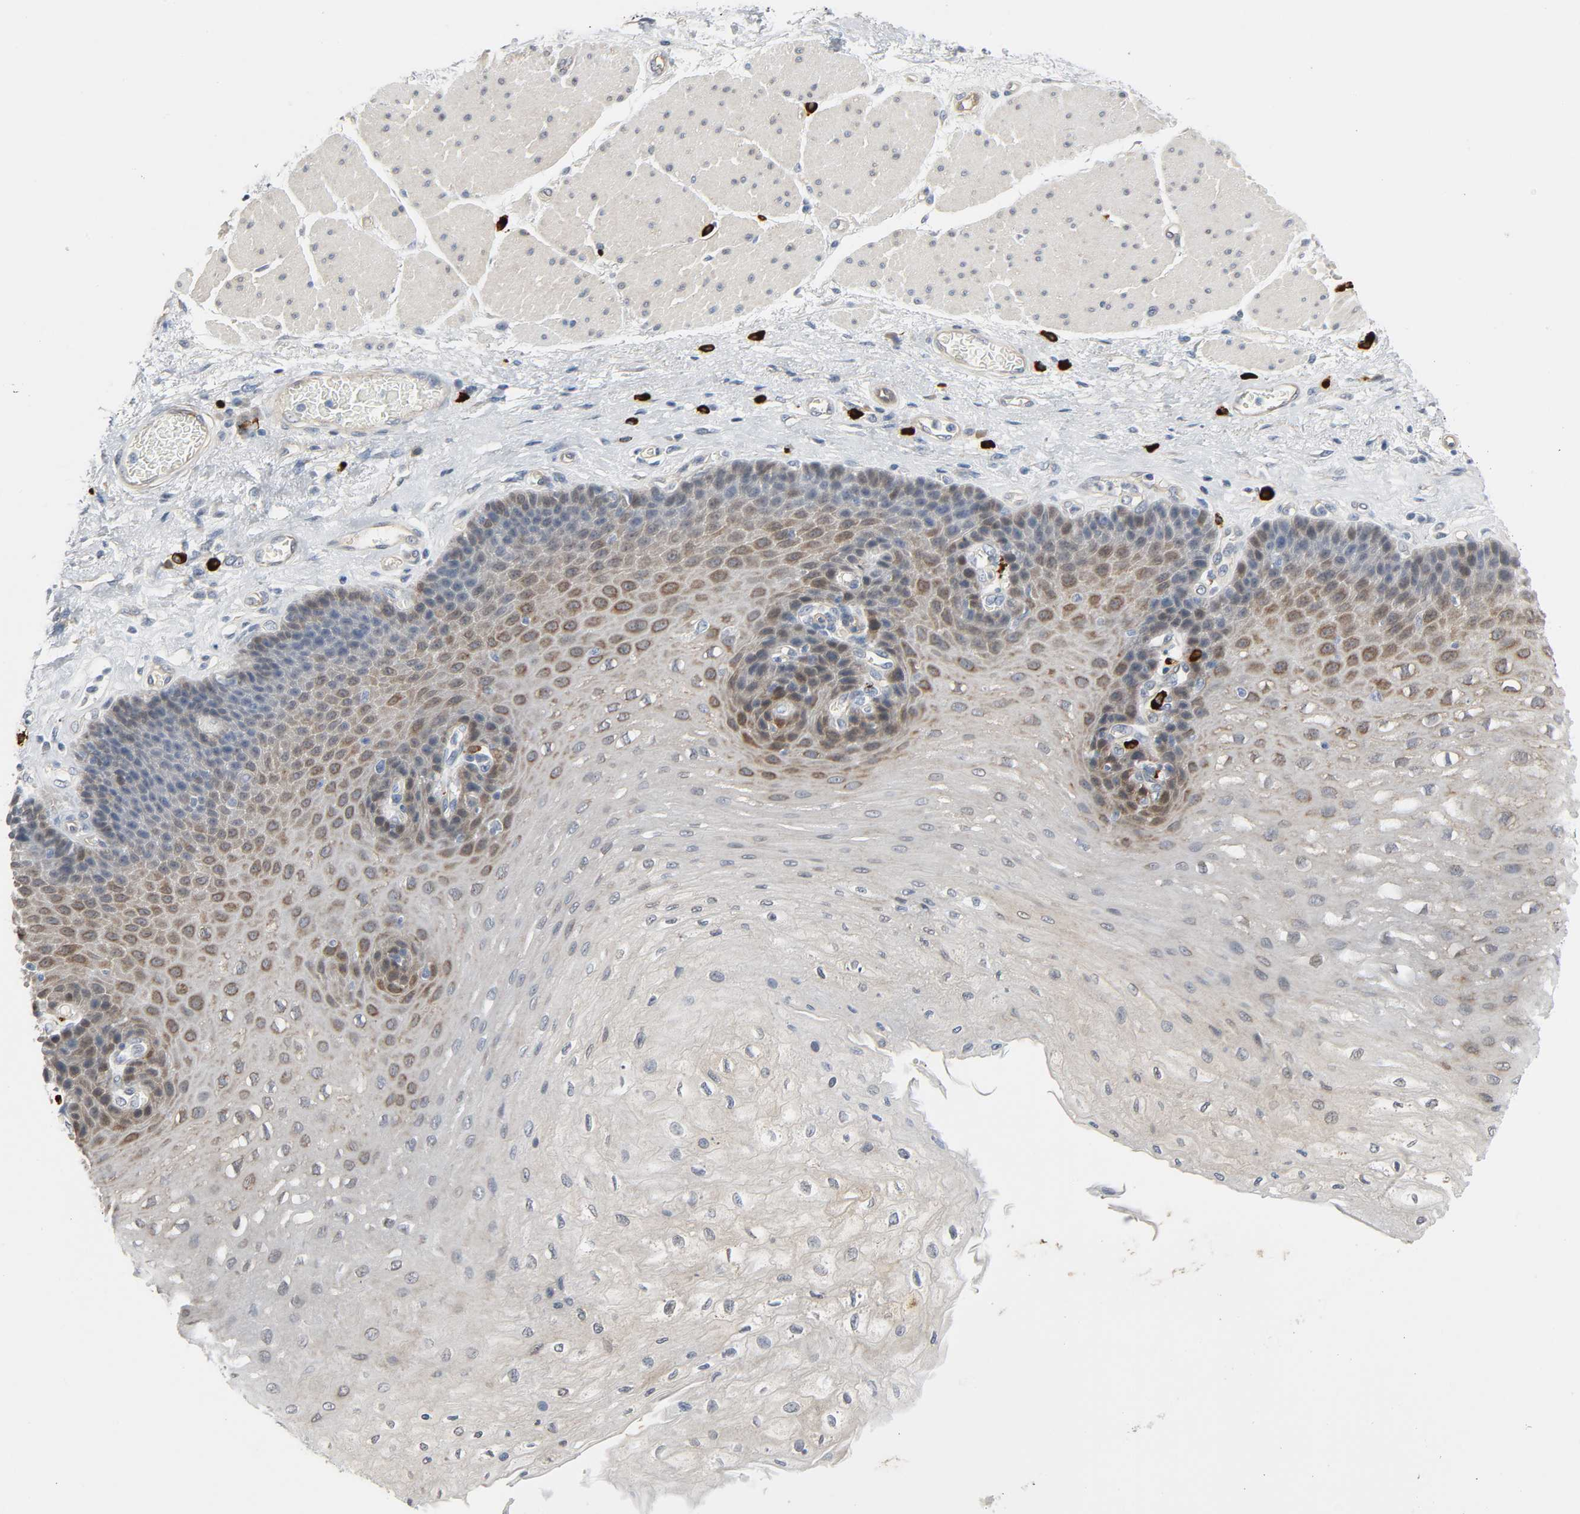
{"staining": {"intensity": "moderate", "quantity": "25%-75%", "location": "cytoplasmic/membranous"}, "tissue": "esophagus", "cell_type": "Squamous epithelial cells", "image_type": "normal", "snomed": [{"axis": "morphology", "description": "Normal tissue, NOS"}, {"axis": "topography", "description": "Esophagus"}], "caption": "Squamous epithelial cells show medium levels of moderate cytoplasmic/membranous staining in about 25%-75% of cells in unremarkable human esophagus.", "gene": "LIMCH1", "patient": {"sex": "female", "age": 72}}